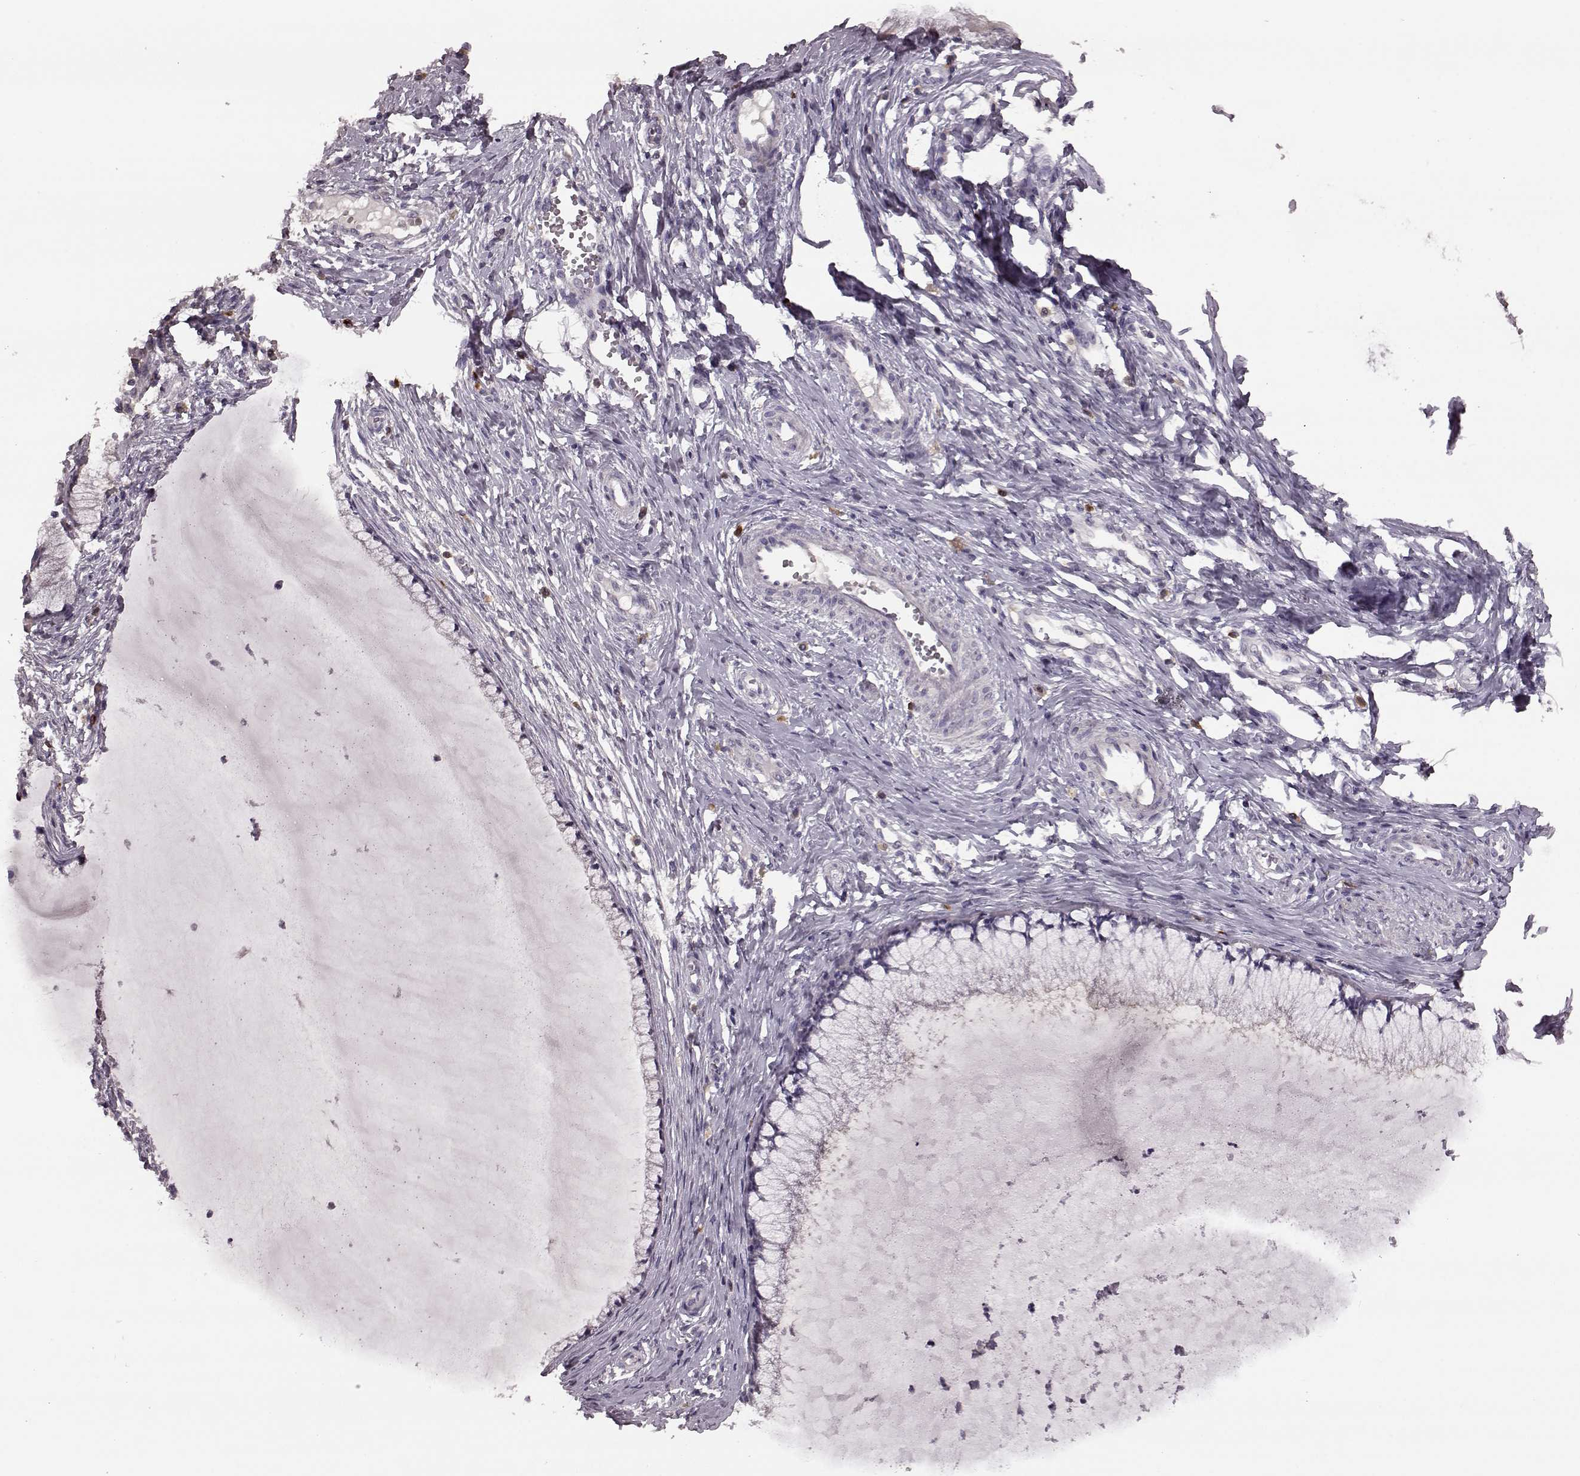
{"staining": {"intensity": "negative", "quantity": "none", "location": "none"}, "tissue": "cervical cancer", "cell_type": "Tumor cells", "image_type": "cancer", "snomed": [{"axis": "morphology", "description": "Squamous cell carcinoma, NOS"}, {"axis": "topography", "description": "Cervix"}], "caption": "IHC image of human cervical cancer (squamous cell carcinoma) stained for a protein (brown), which reveals no expression in tumor cells. (Immunohistochemistry, brightfield microscopy, high magnification).", "gene": "SLC52A3", "patient": {"sex": "female", "age": 36}}